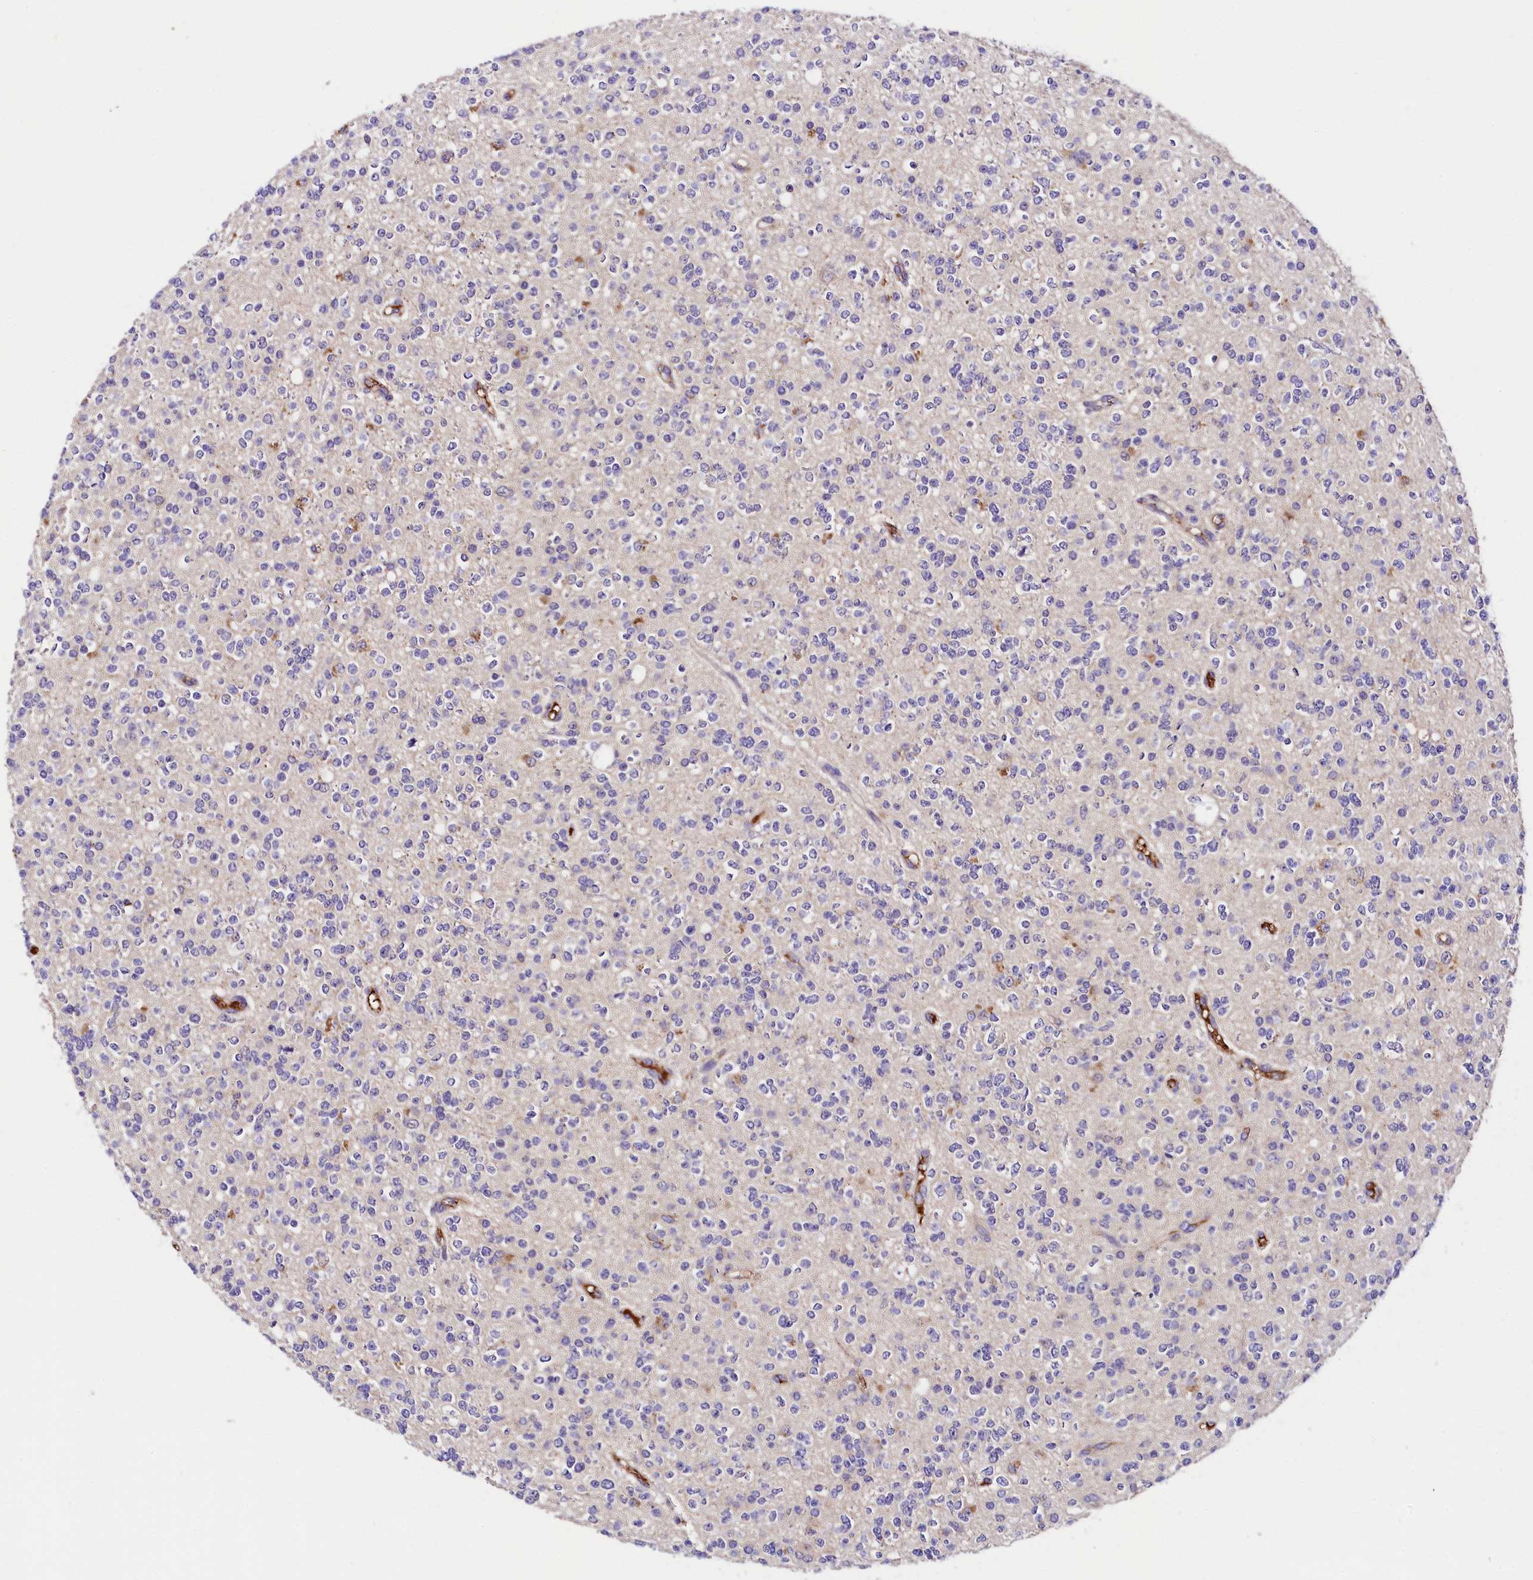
{"staining": {"intensity": "negative", "quantity": "none", "location": "none"}, "tissue": "glioma", "cell_type": "Tumor cells", "image_type": "cancer", "snomed": [{"axis": "morphology", "description": "Glioma, malignant, High grade"}, {"axis": "topography", "description": "Brain"}], "caption": "A high-resolution image shows IHC staining of malignant high-grade glioma, which shows no significant expression in tumor cells.", "gene": "ARMC6", "patient": {"sex": "male", "age": 34}}